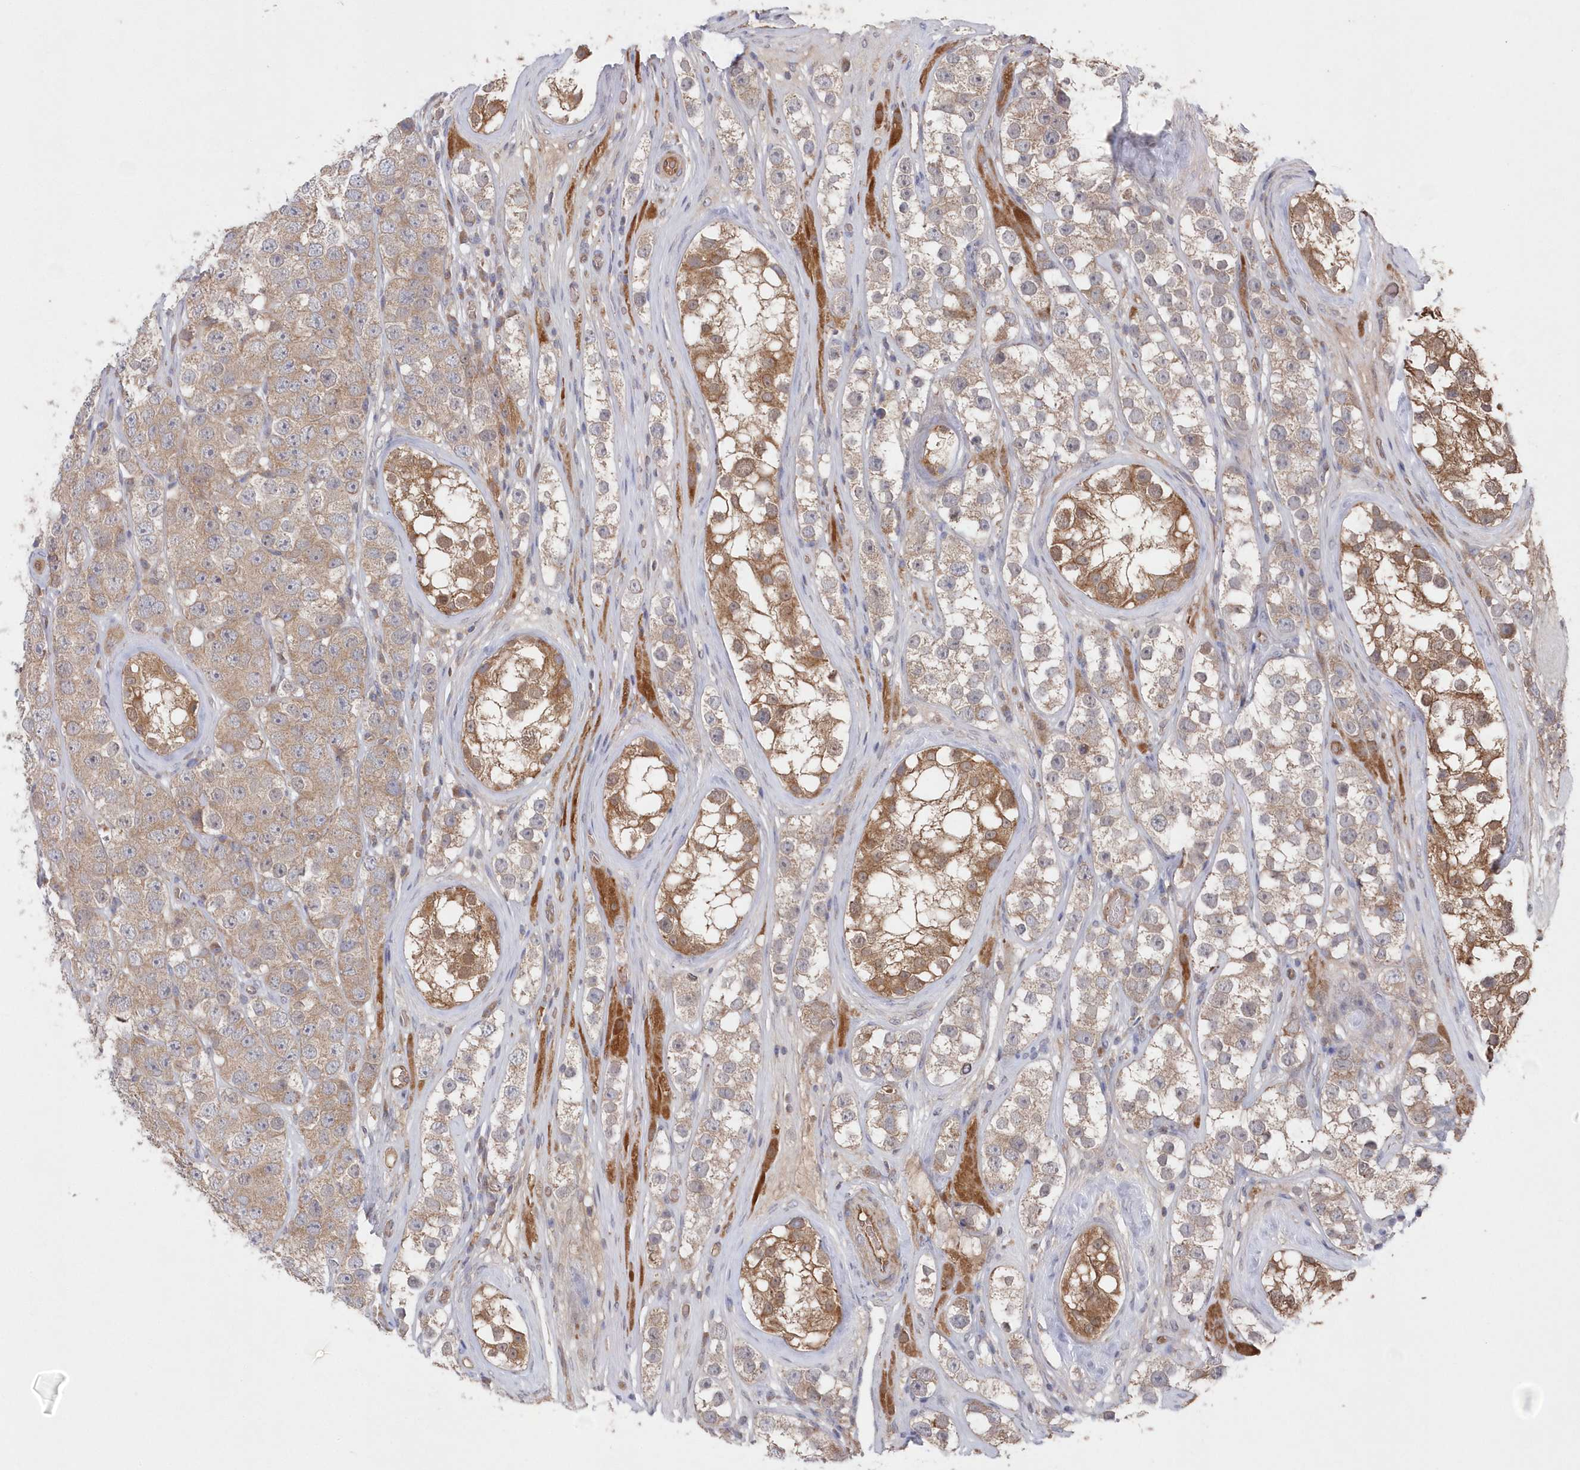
{"staining": {"intensity": "weak", "quantity": "25%-75%", "location": "cytoplasmic/membranous"}, "tissue": "testis cancer", "cell_type": "Tumor cells", "image_type": "cancer", "snomed": [{"axis": "morphology", "description": "Seminoma, NOS"}, {"axis": "topography", "description": "Testis"}], "caption": "Immunohistochemistry (DAB (3,3'-diaminobenzidine)) staining of human testis cancer (seminoma) reveals weak cytoplasmic/membranous protein expression in about 25%-75% of tumor cells.", "gene": "ASNSD1", "patient": {"sex": "male", "age": 28}}